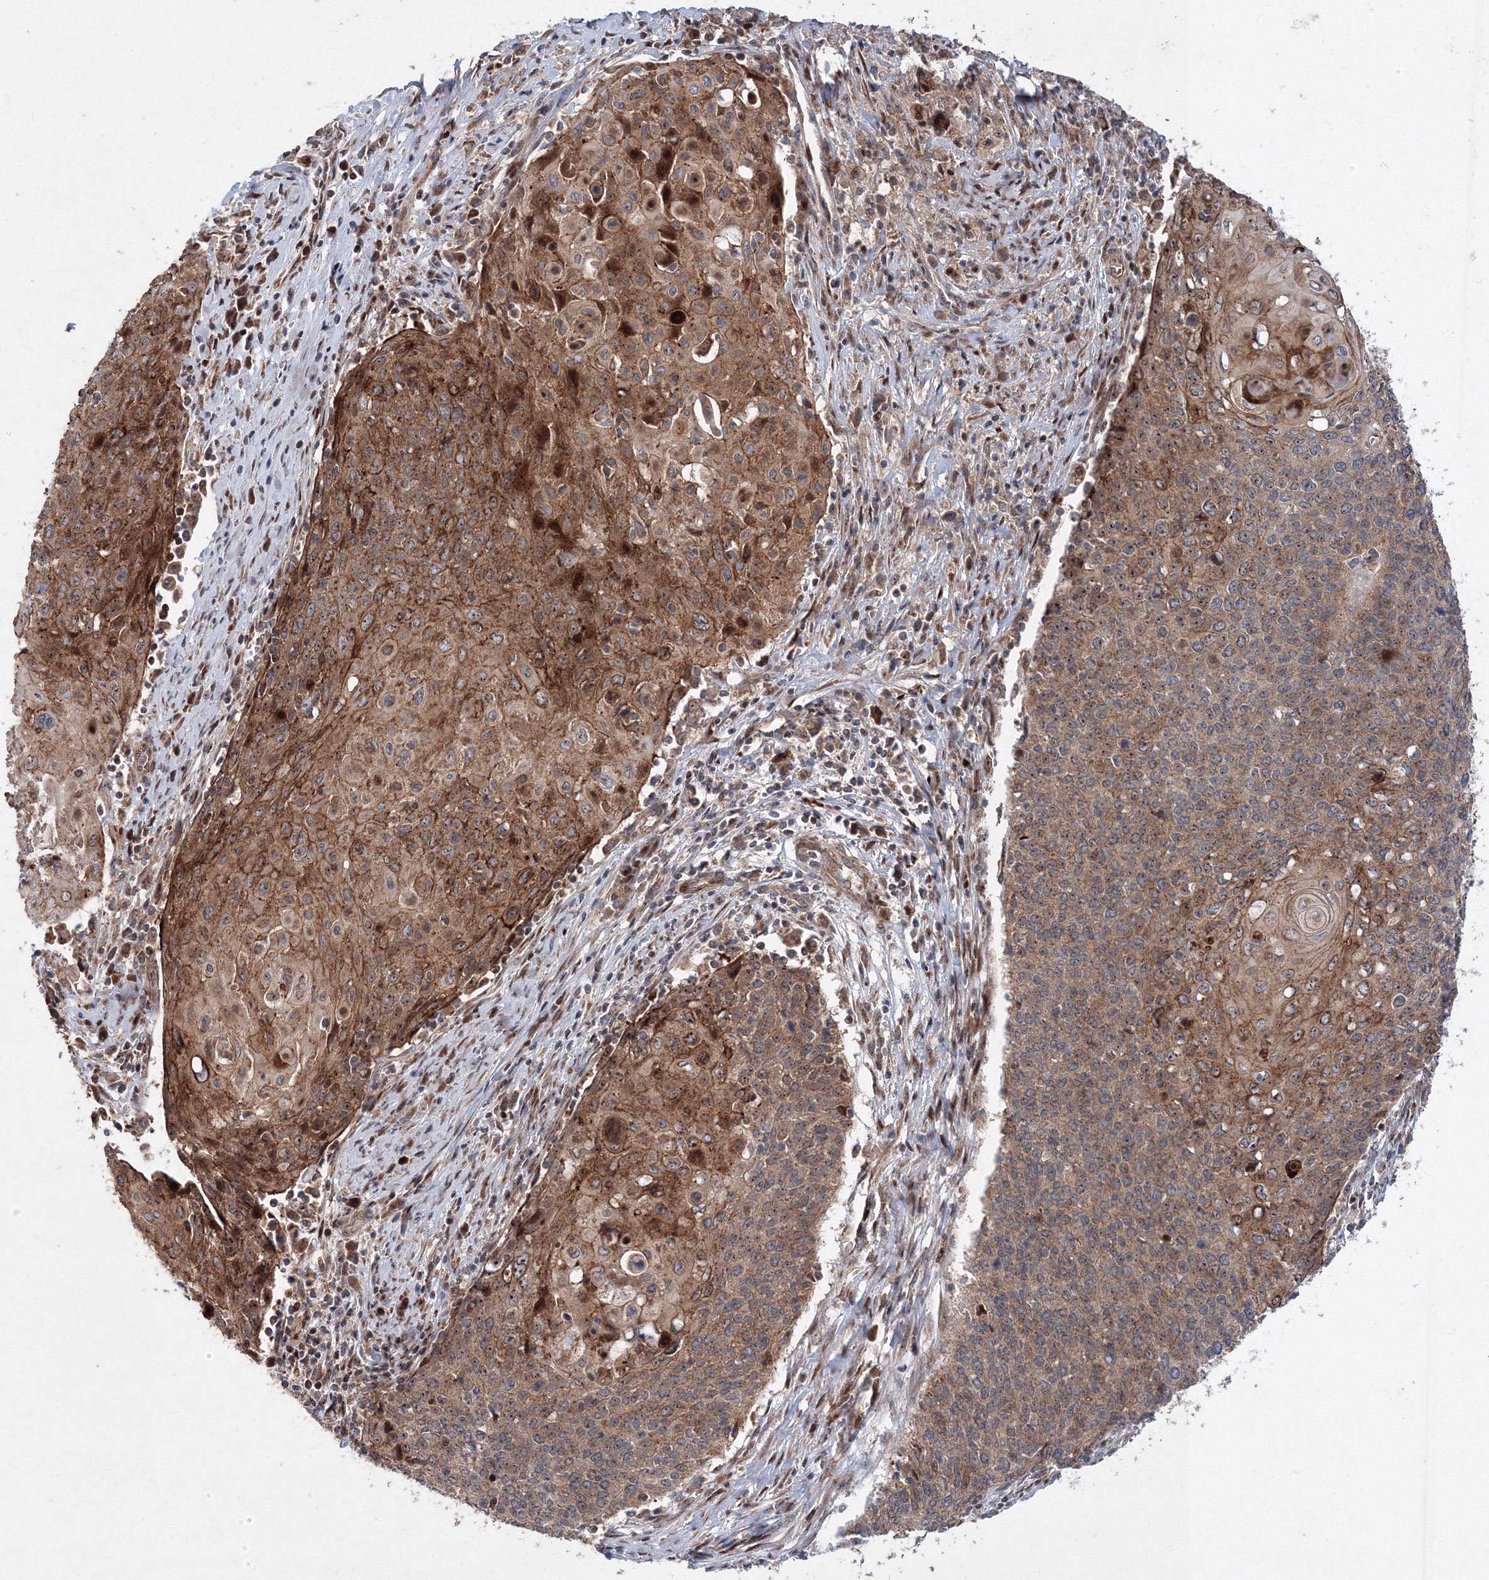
{"staining": {"intensity": "strong", "quantity": "25%-75%", "location": "cytoplasmic/membranous,nuclear"}, "tissue": "cervical cancer", "cell_type": "Tumor cells", "image_type": "cancer", "snomed": [{"axis": "morphology", "description": "Squamous cell carcinoma, NOS"}, {"axis": "topography", "description": "Cervix"}], "caption": "This is a micrograph of immunohistochemistry (IHC) staining of cervical cancer, which shows strong staining in the cytoplasmic/membranous and nuclear of tumor cells.", "gene": "ANKAR", "patient": {"sex": "female", "age": 39}}